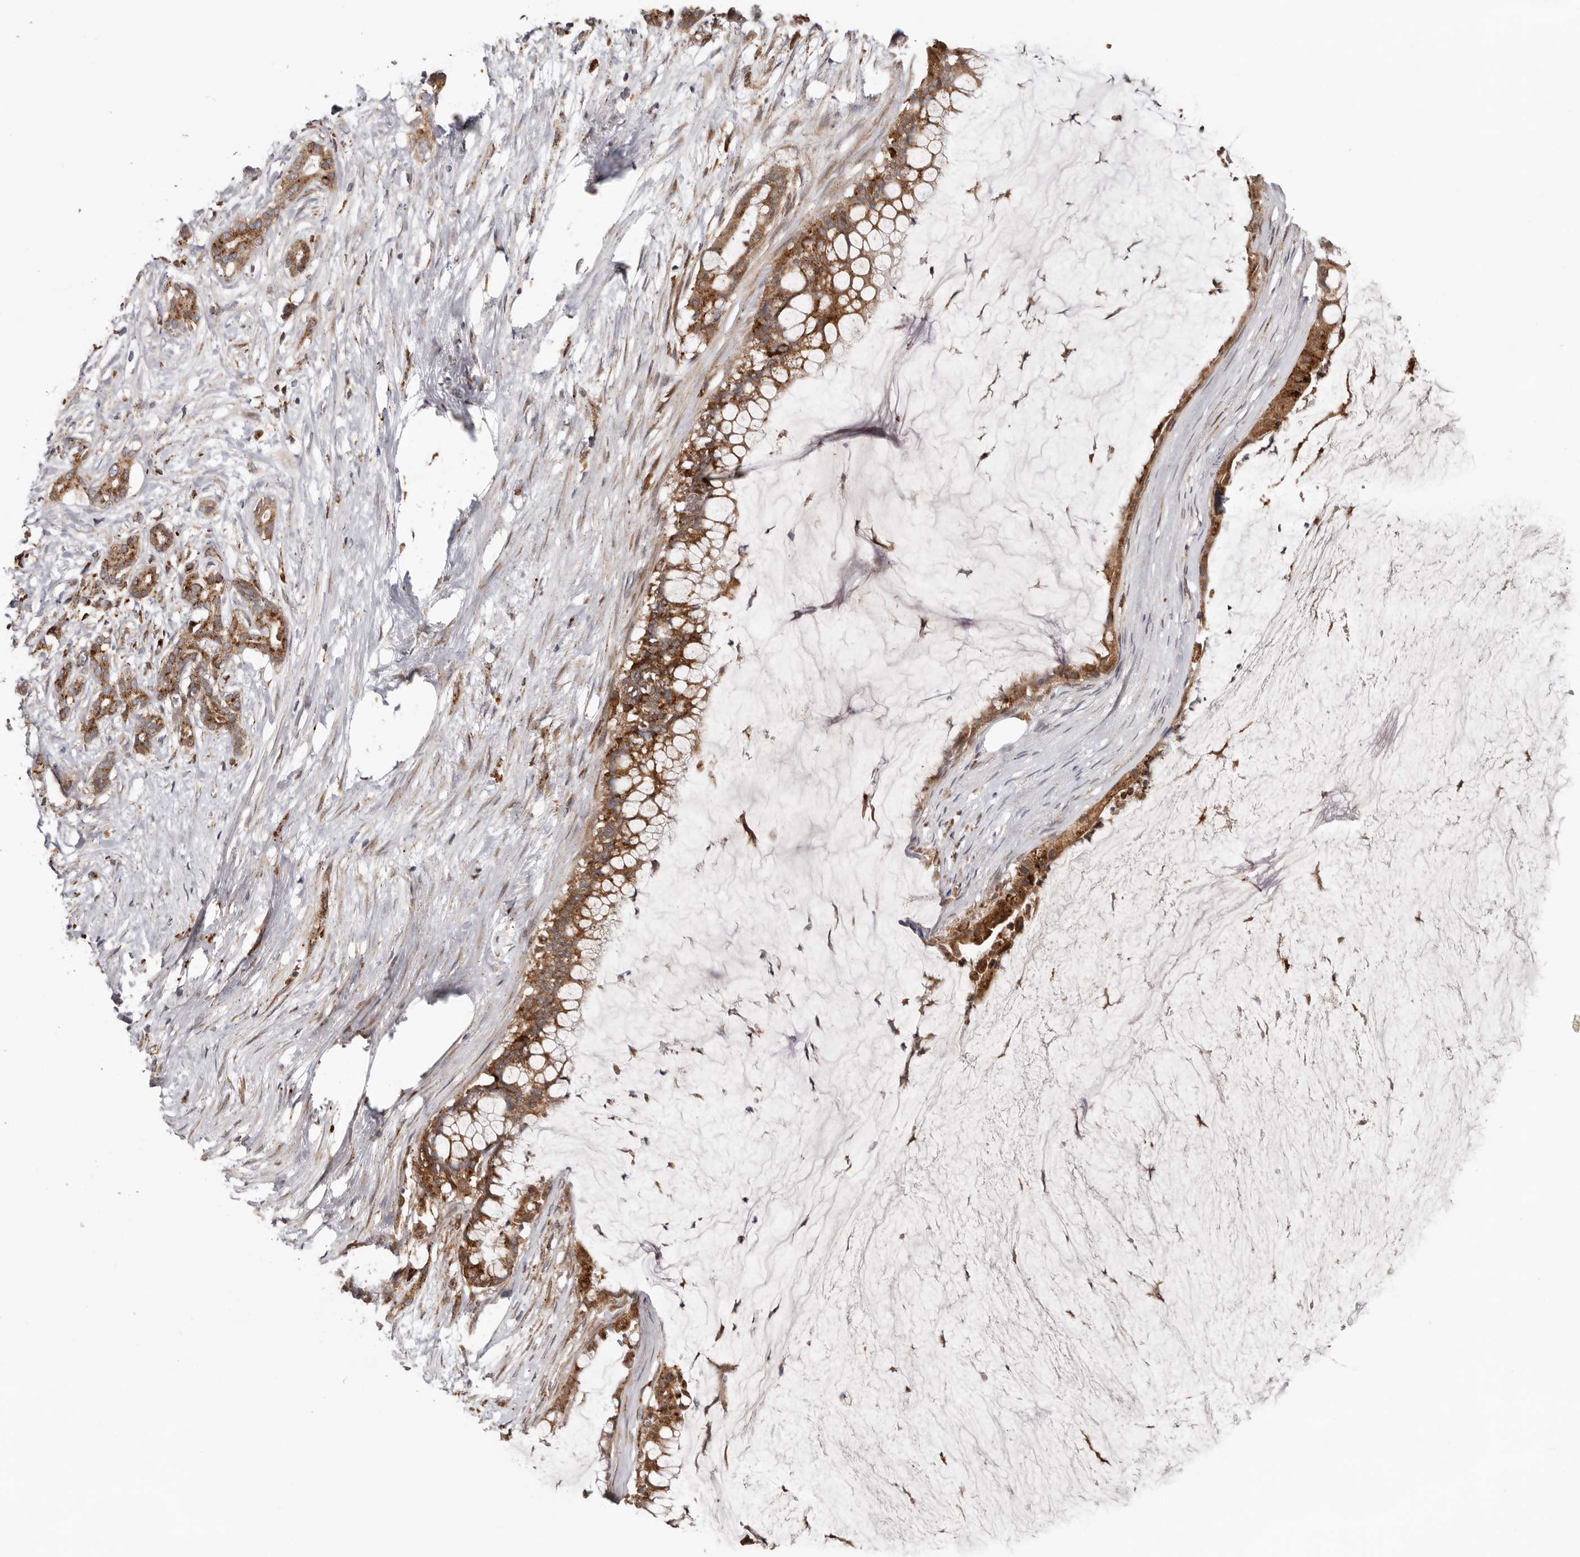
{"staining": {"intensity": "moderate", "quantity": ">75%", "location": "cytoplasmic/membranous"}, "tissue": "pancreatic cancer", "cell_type": "Tumor cells", "image_type": "cancer", "snomed": [{"axis": "morphology", "description": "Adenocarcinoma, NOS"}, {"axis": "topography", "description": "Pancreas"}], "caption": "Immunohistochemistry histopathology image of neoplastic tissue: human adenocarcinoma (pancreatic) stained using immunohistochemistry (IHC) reveals medium levels of moderate protein expression localized specifically in the cytoplasmic/membranous of tumor cells, appearing as a cytoplasmic/membranous brown color.", "gene": "GRN", "patient": {"sex": "male", "age": 41}}